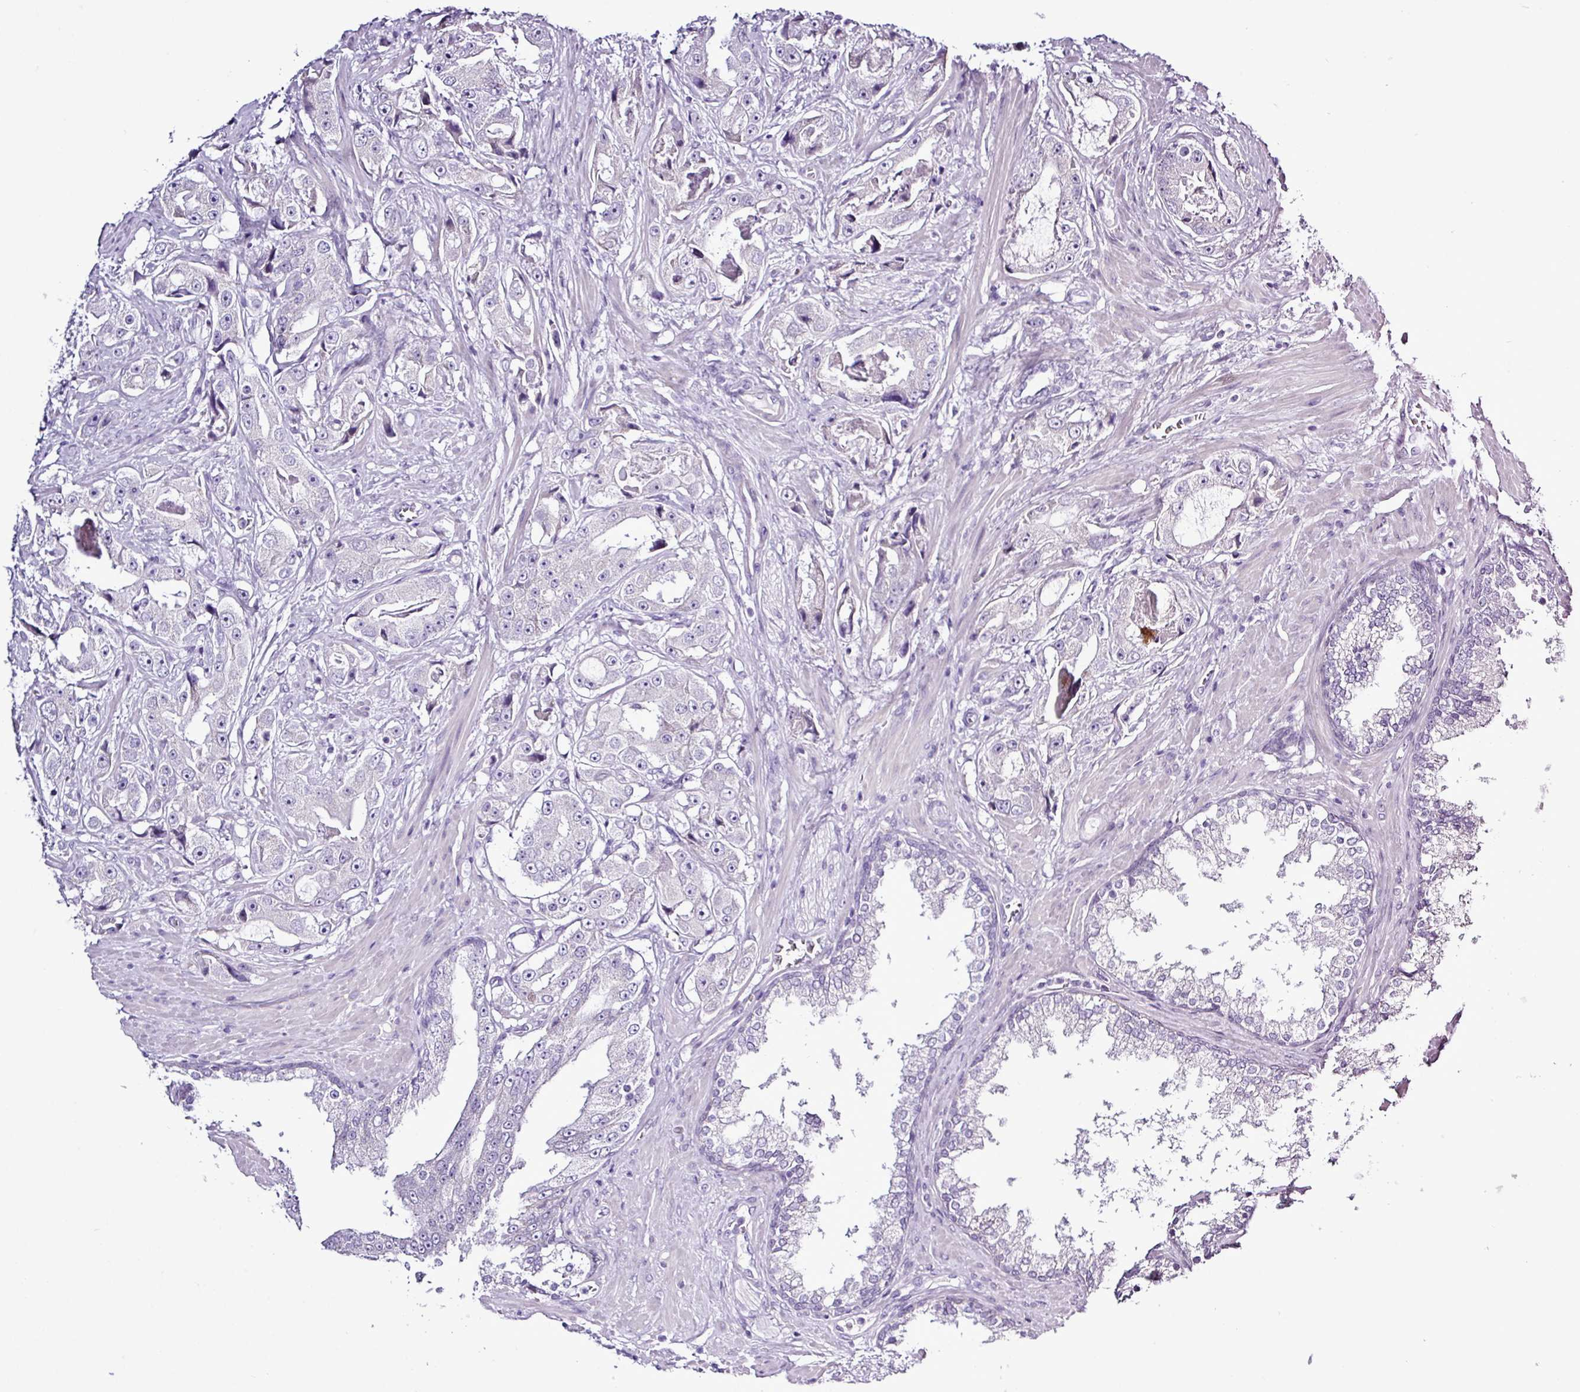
{"staining": {"intensity": "negative", "quantity": "none", "location": "none"}, "tissue": "prostate cancer", "cell_type": "Tumor cells", "image_type": "cancer", "snomed": [{"axis": "morphology", "description": "Adenocarcinoma, High grade"}, {"axis": "topography", "description": "Prostate"}], "caption": "A high-resolution image shows immunohistochemistry (IHC) staining of prostate cancer, which shows no significant staining in tumor cells.", "gene": "ALDH3A1", "patient": {"sex": "male", "age": 73}}